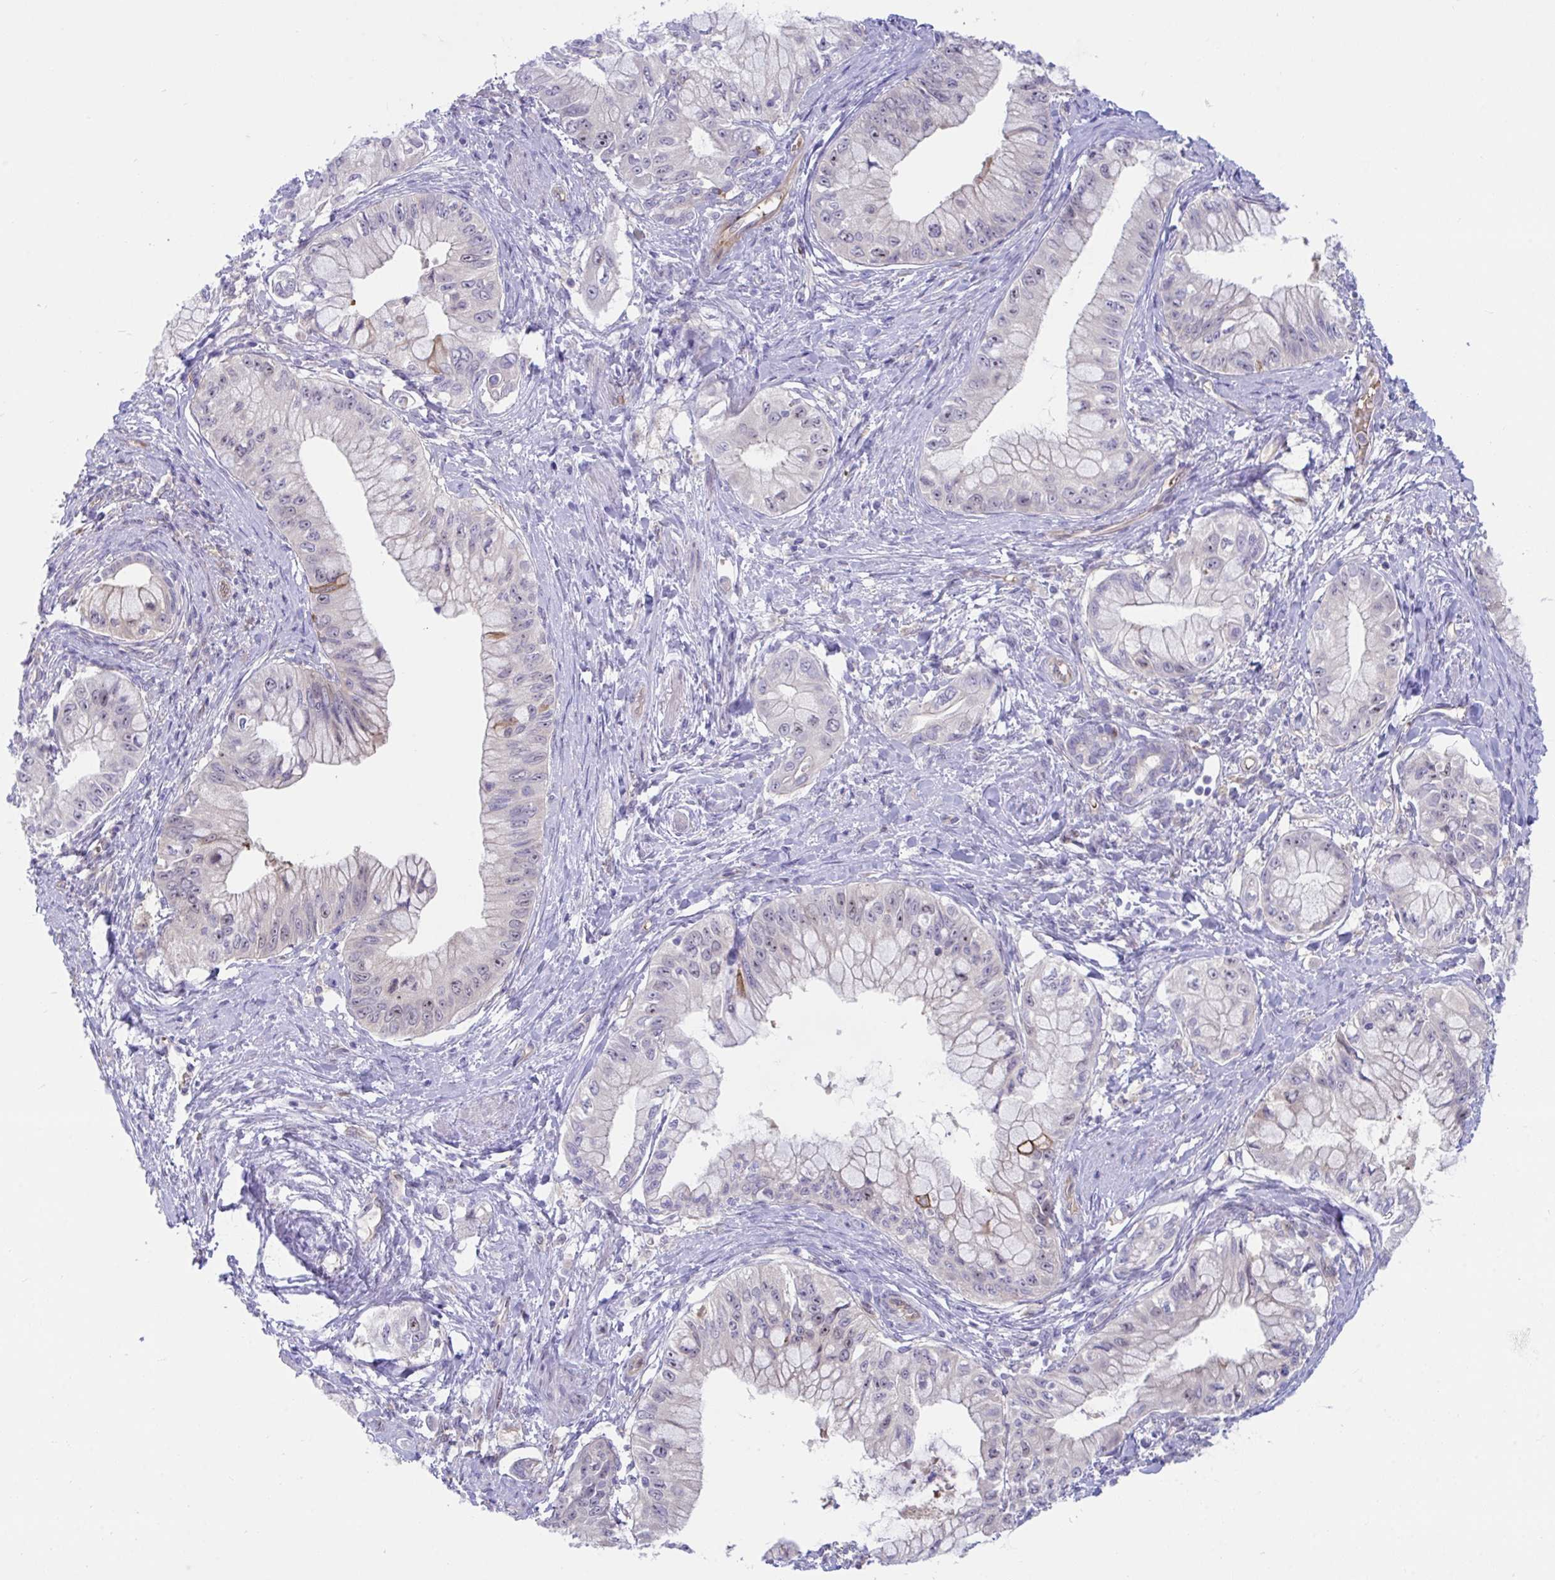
{"staining": {"intensity": "weak", "quantity": "<25%", "location": "nuclear"}, "tissue": "pancreatic cancer", "cell_type": "Tumor cells", "image_type": "cancer", "snomed": [{"axis": "morphology", "description": "Adenocarcinoma, NOS"}, {"axis": "topography", "description": "Pancreas"}], "caption": "This is a image of immunohistochemistry (IHC) staining of adenocarcinoma (pancreatic), which shows no positivity in tumor cells.", "gene": "CENPQ", "patient": {"sex": "male", "age": 48}}